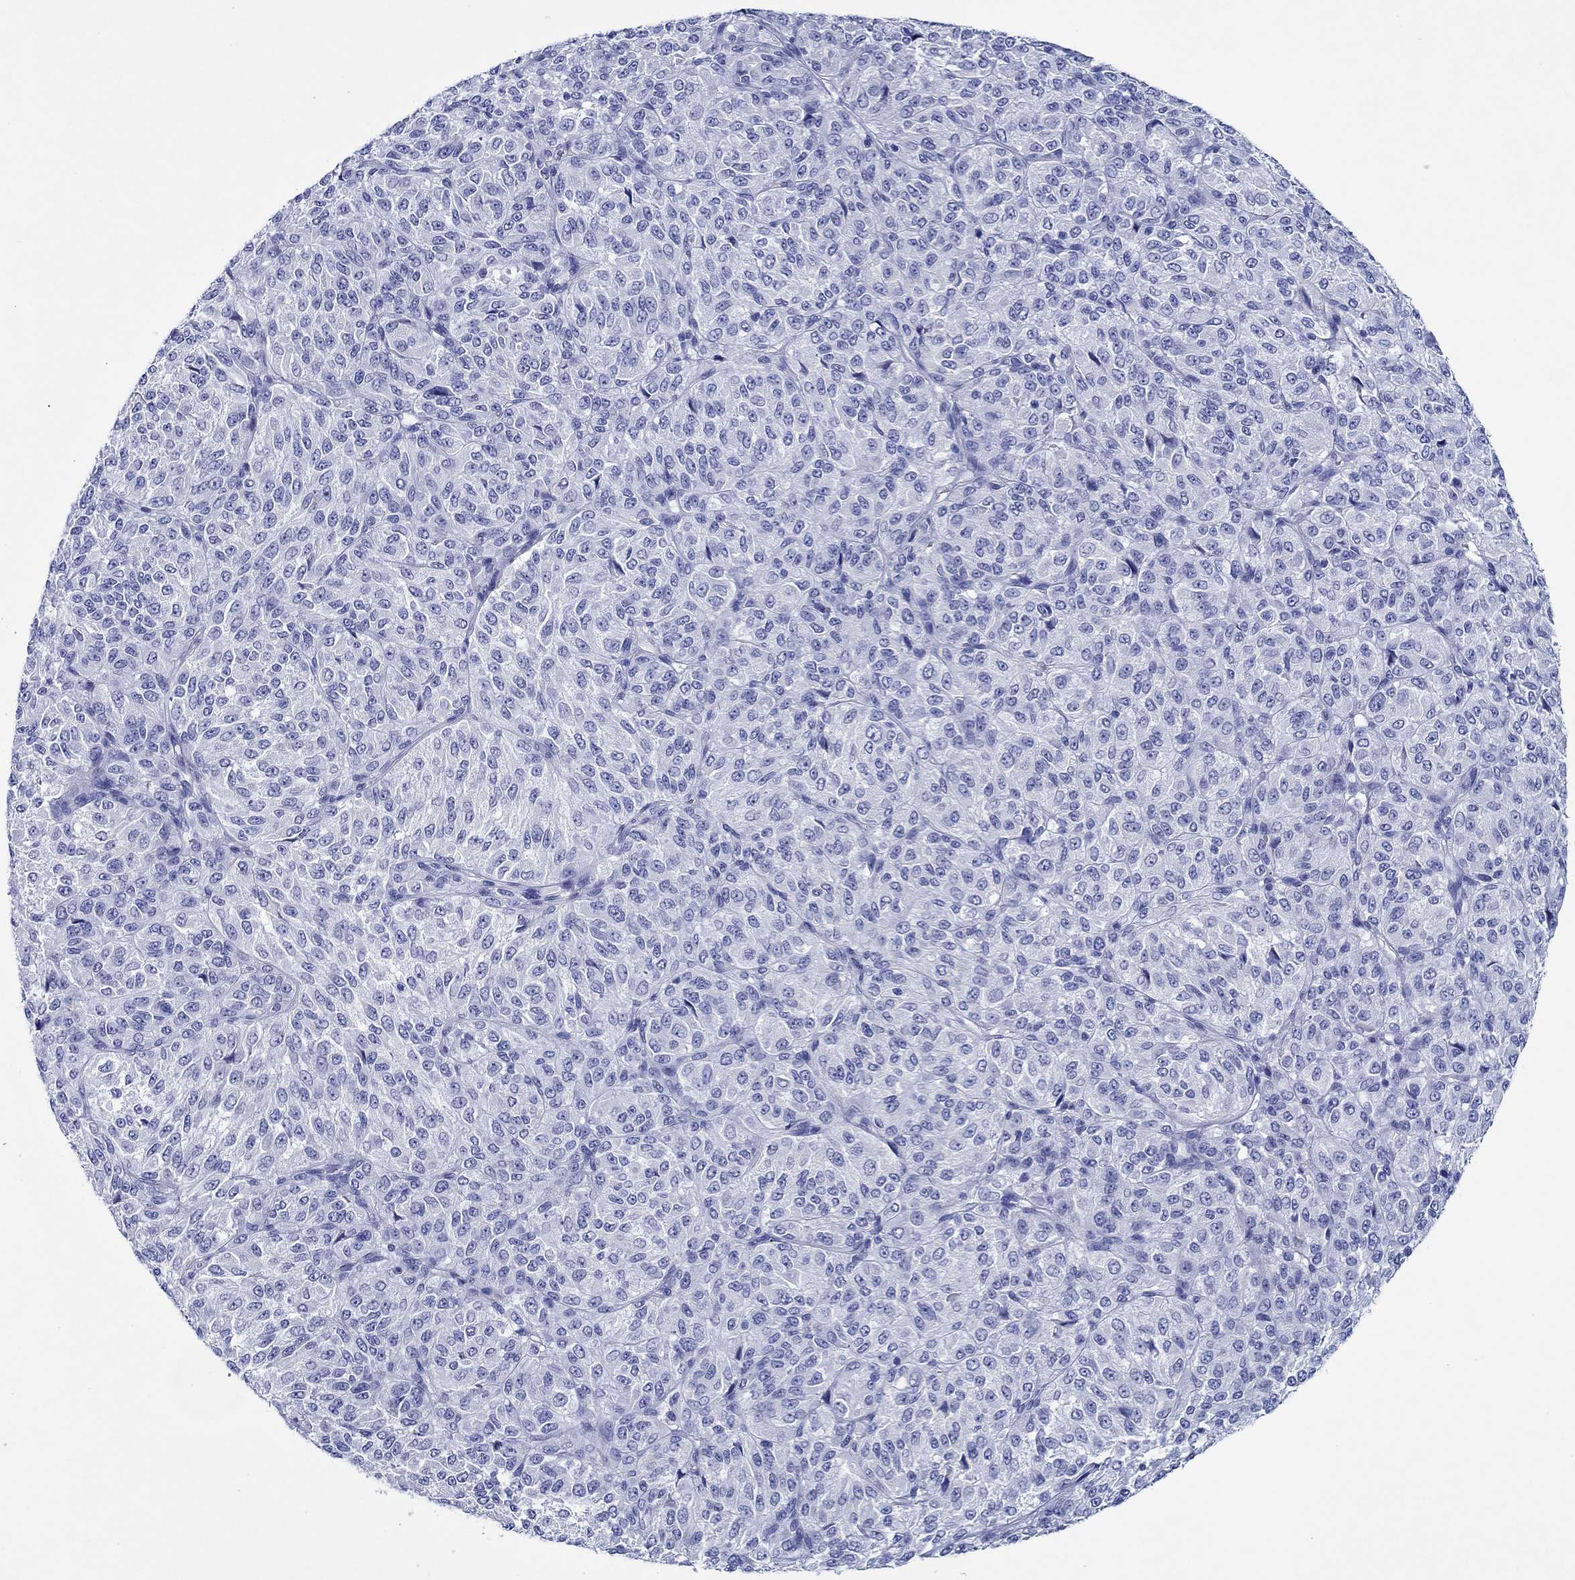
{"staining": {"intensity": "negative", "quantity": "none", "location": "none"}, "tissue": "melanoma", "cell_type": "Tumor cells", "image_type": "cancer", "snomed": [{"axis": "morphology", "description": "Malignant melanoma, Metastatic site"}, {"axis": "topography", "description": "Brain"}], "caption": "The image exhibits no staining of tumor cells in malignant melanoma (metastatic site).", "gene": "EPX", "patient": {"sex": "female", "age": 56}}